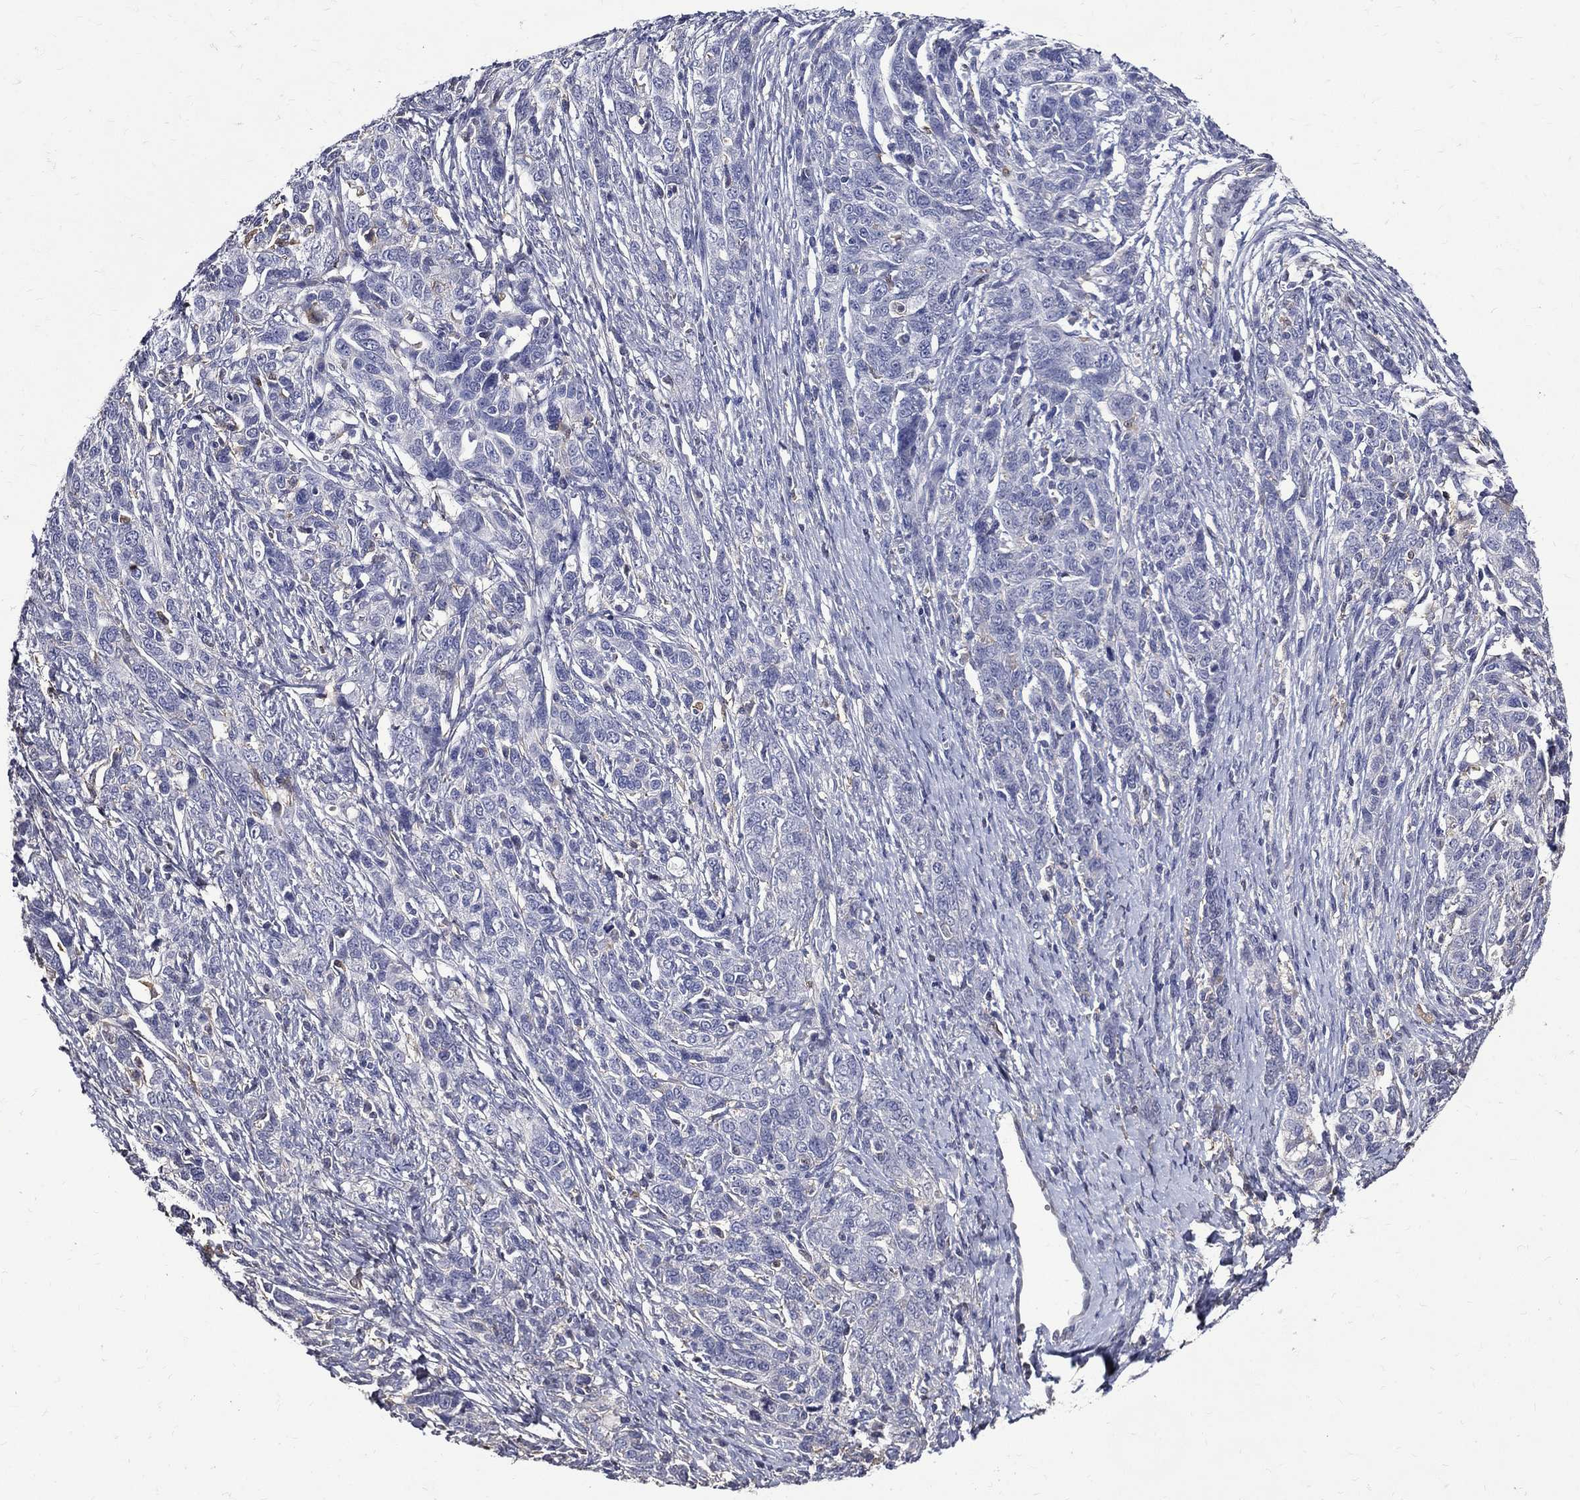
{"staining": {"intensity": "negative", "quantity": "none", "location": "none"}, "tissue": "ovarian cancer", "cell_type": "Tumor cells", "image_type": "cancer", "snomed": [{"axis": "morphology", "description": "Cystadenocarcinoma, serous, NOS"}, {"axis": "topography", "description": "Ovary"}], "caption": "A high-resolution histopathology image shows IHC staining of serous cystadenocarcinoma (ovarian), which reveals no significant expression in tumor cells.", "gene": "GPR171", "patient": {"sex": "female", "age": 71}}